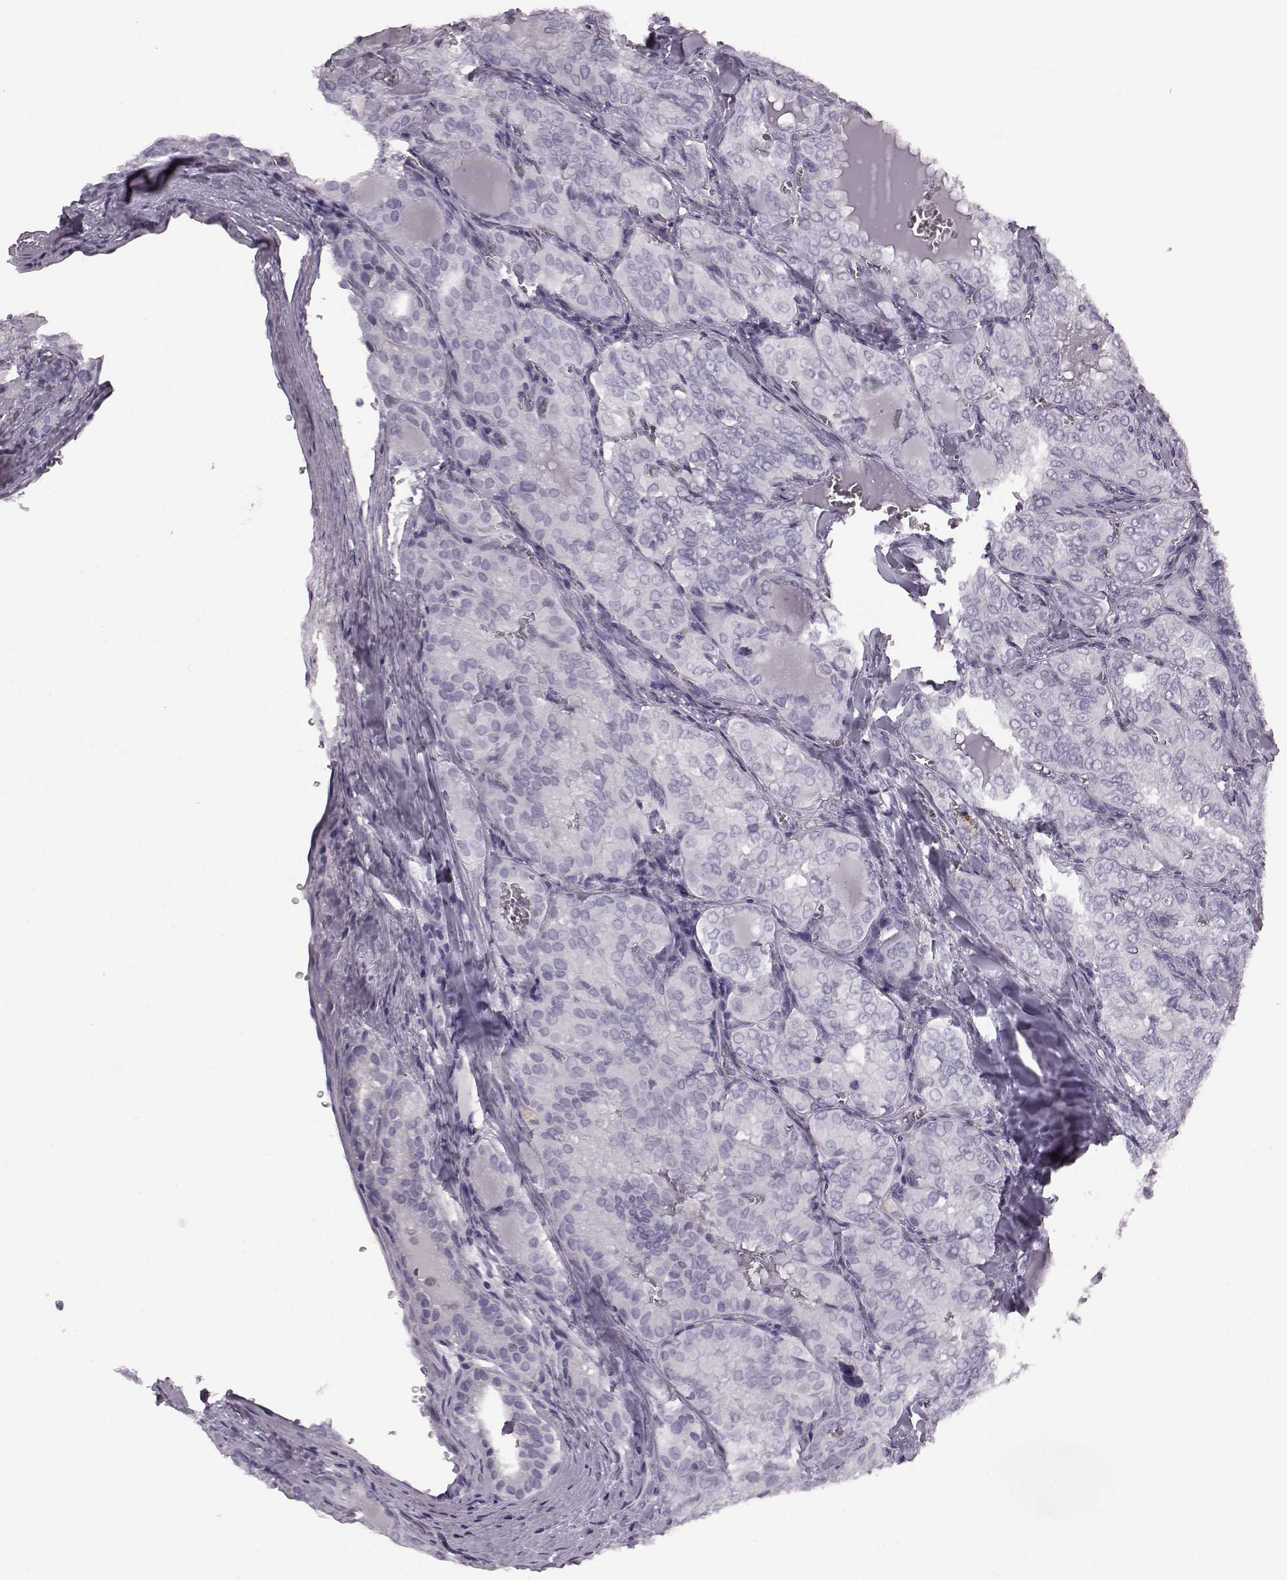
{"staining": {"intensity": "negative", "quantity": "none", "location": "none"}, "tissue": "thyroid cancer", "cell_type": "Tumor cells", "image_type": "cancer", "snomed": [{"axis": "morphology", "description": "Papillary adenocarcinoma, NOS"}, {"axis": "topography", "description": "Thyroid gland"}], "caption": "Photomicrograph shows no protein staining in tumor cells of thyroid cancer (papillary adenocarcinoma) tissue.", "gene": "JSRP1", "patient": {"sex": "female", "age": 41}}